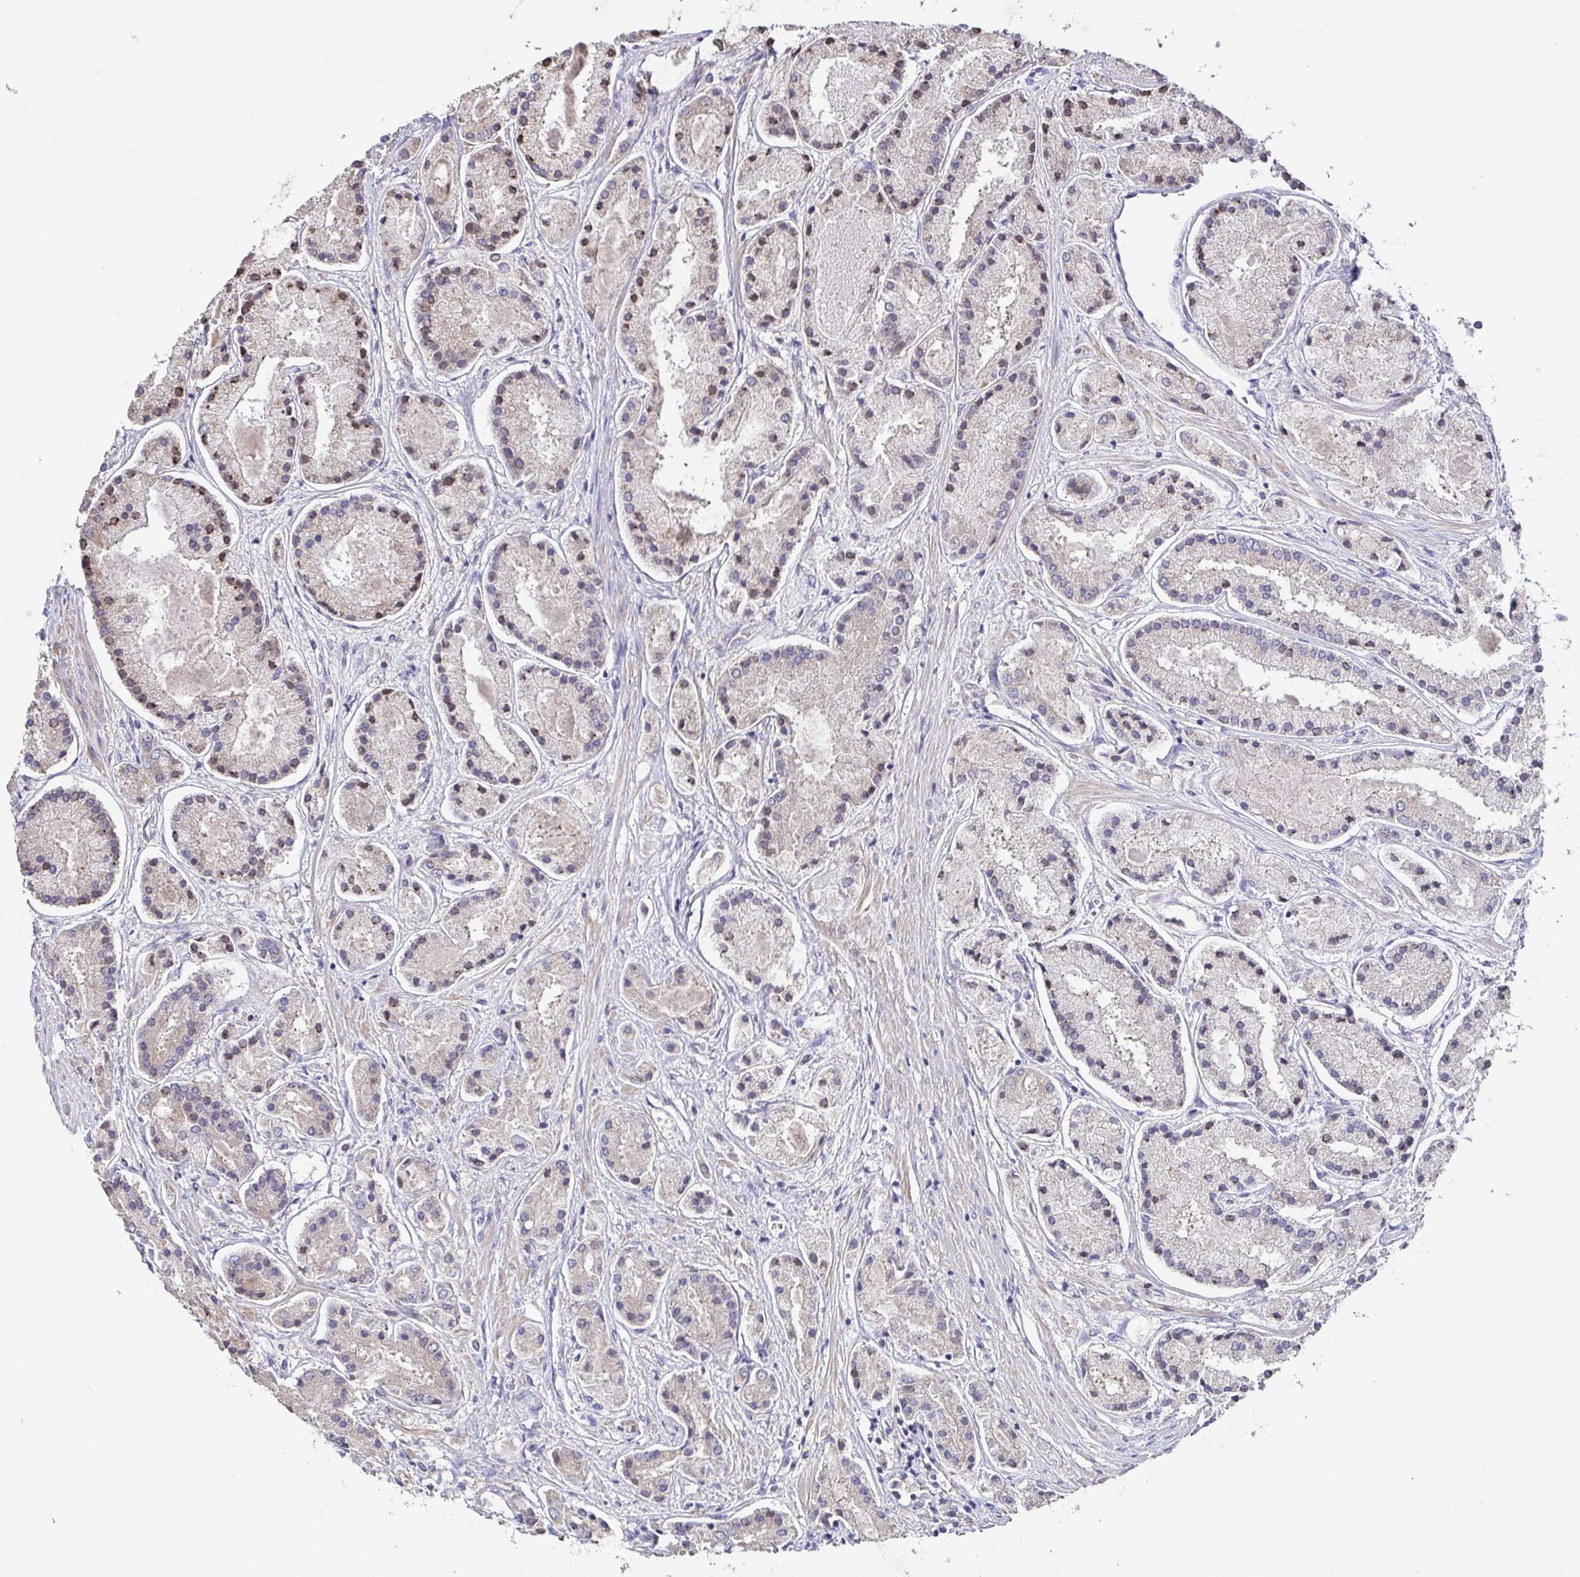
{"staining": {"intensity": "weak", "quantity": "25%-75%", "location": "cytoplasmic/membranous,nuclear"}, "tissue": "prostate cancer", "cell_type": "Tumor cells", "image_type": "cancer", "snomed": [{"axis": "morphology", "description": "Adenocarcinoma, High grade"}, {"axis": "topography", "description": "Prostate"}], "caption": "This is an image of IHC staining of prostate cancer, which shows weak expression in the cytoplasmic/membranous and nuclear of tumor cells.", "gene": "EIF3D", "patient": {"sex": "male", "age": 67}}